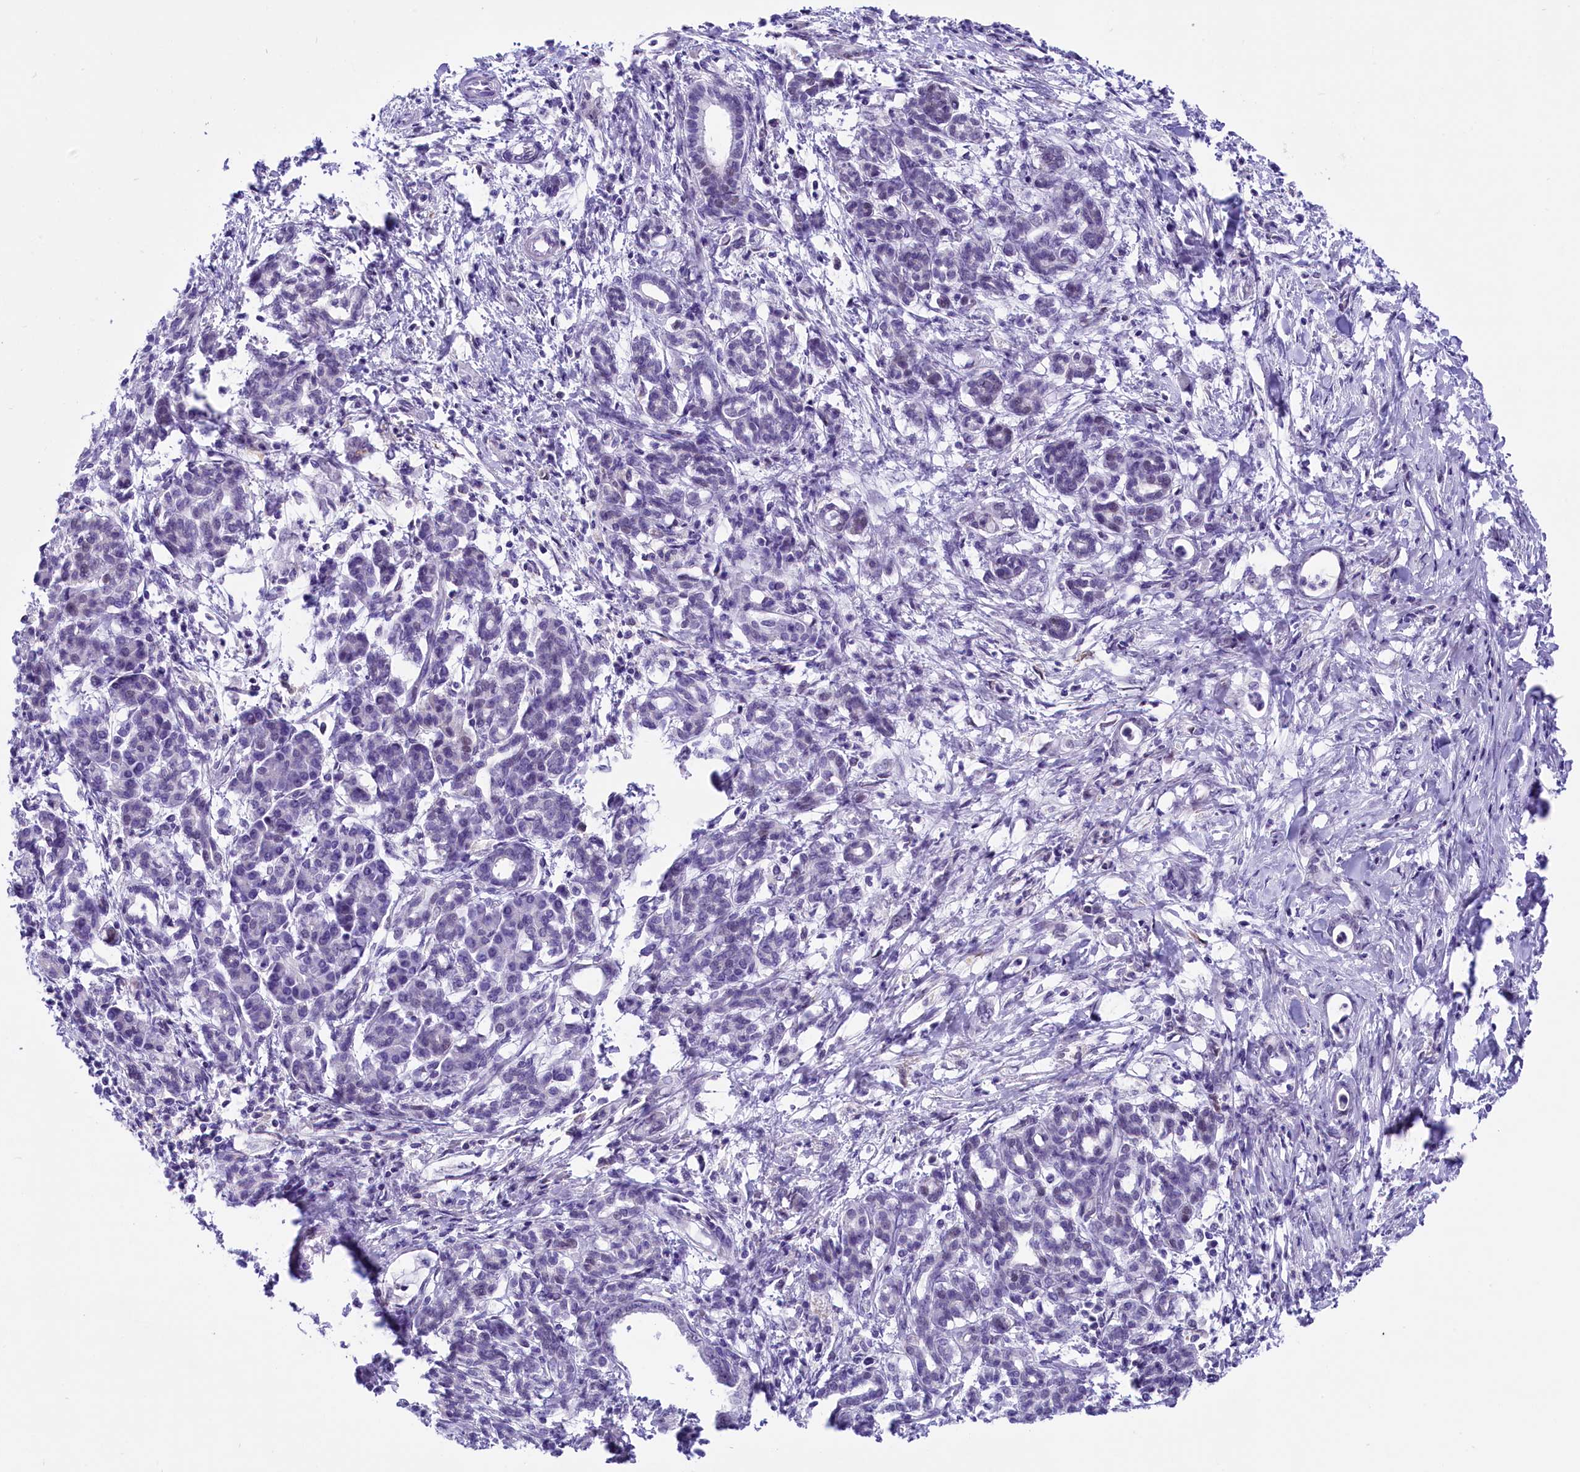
{"staining": {"intensity": "negative", "quantity": "none", "location": "none"}, "tissue": "pancreatic cancer", "cell_type": "Tumor cells", "image_type": "cancer", "snomed": [{"axis": "morphology", "description": "Adenocarcinoma, NOS"}, {"axis": "topography", "description": "Pancreas"}], "caption": "A histopathology image of pancreatic cancer stained for a protein exhibits no brown staining in tumor cells.", "gene": "RPS6KB1", "patient": {"sex": "female", "age": 55}}